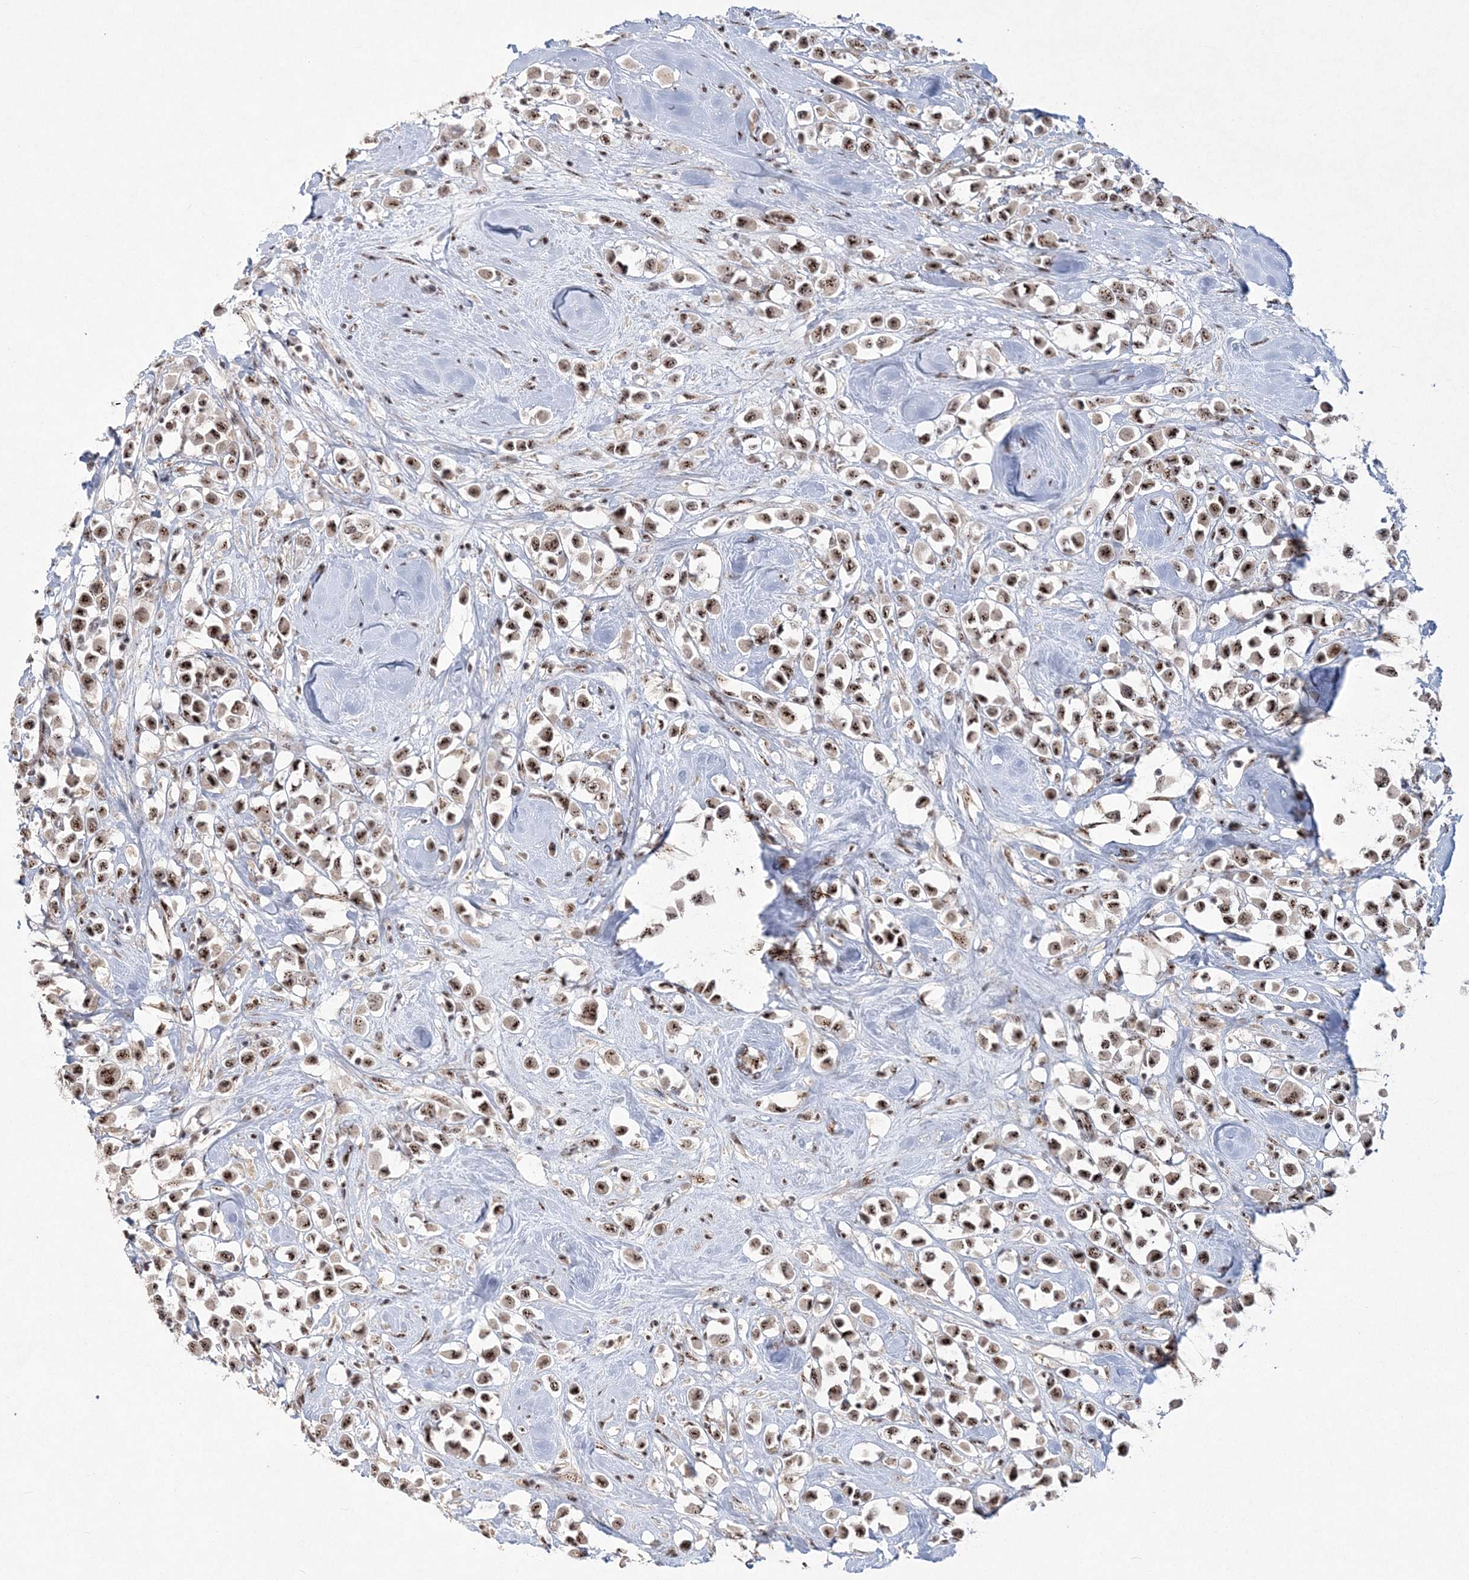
{"staining": {"intensity": "moderate", "quantity": ">75%", "location": "nuclear"}, "tissue": "breast cancer", "cell_type": "Tumor cells", "image_type": "cancer", "snomed": [{"axis": "morphology", "description": "Duct carcinoma"}, {"axis": "topography", "description": "Breast"}], "caption": "A brown stain labels moderate nuclear staining of a protein in human breast cancer (infiltrating ductal carcinoma) tumor cells.", "gene": "KDM6B", "patient": {"sex": "female", "age": 61}}